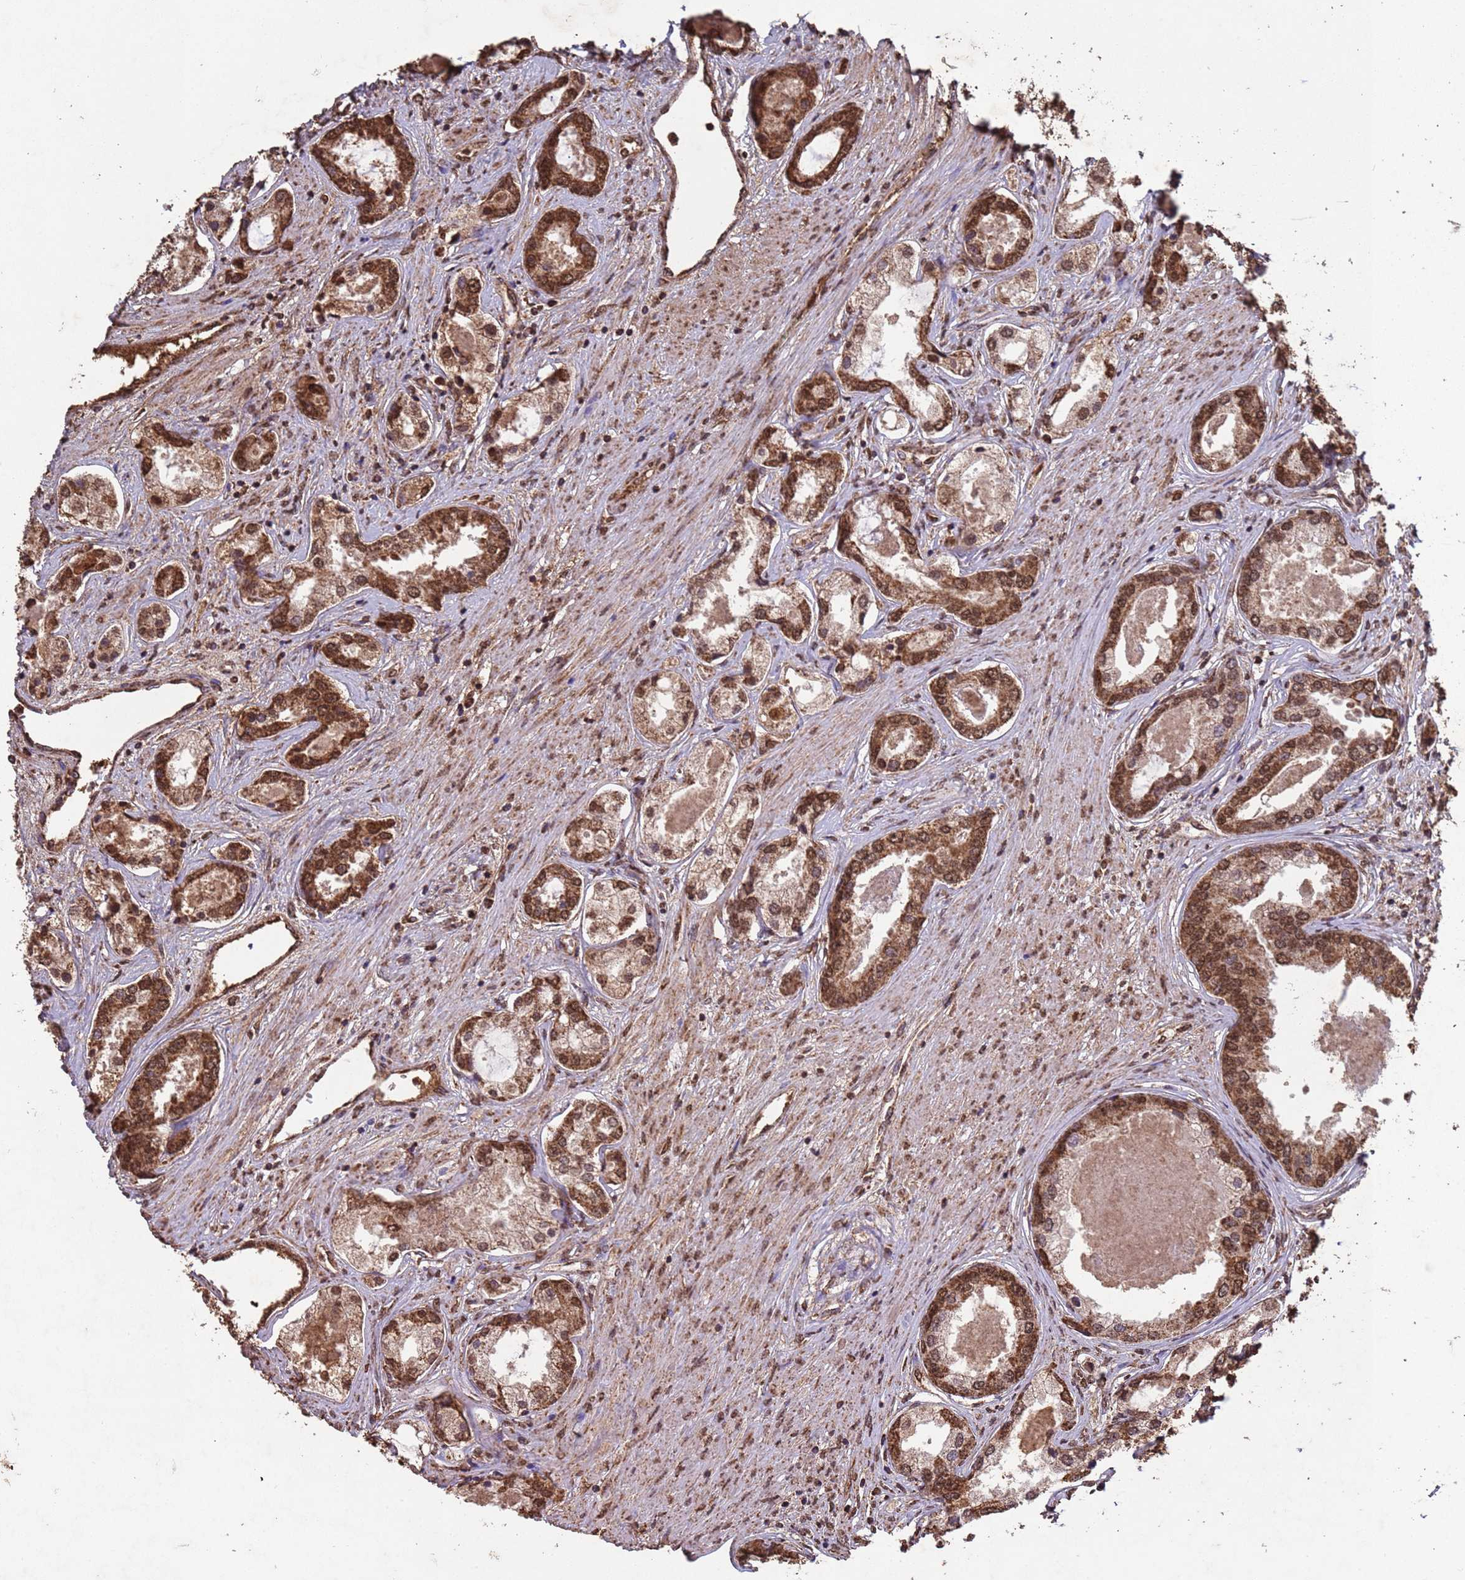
{"staining": {"intensity": "moderate", "quantity": ">75%", "location": "cytoplasmic/membranous,nuclear"}, "tissue": "prostate cancer", "cell_type": "Tumor cells", "image_type": "cancer", "snomed": [{"axis": "morphology", "description": "Adenocarcinoma, Low grade"}, {"axis": "topography", "description": "Prostate"}], "caption": "The immunohistochemical stain highlights moderate cytoplasmic/membranous and nuclear expression in tumor cells of prostate low-grade adenocarcinoma tissue.", "gene": "HDAC10", "patient": {"sex": "male", "age": 68}}